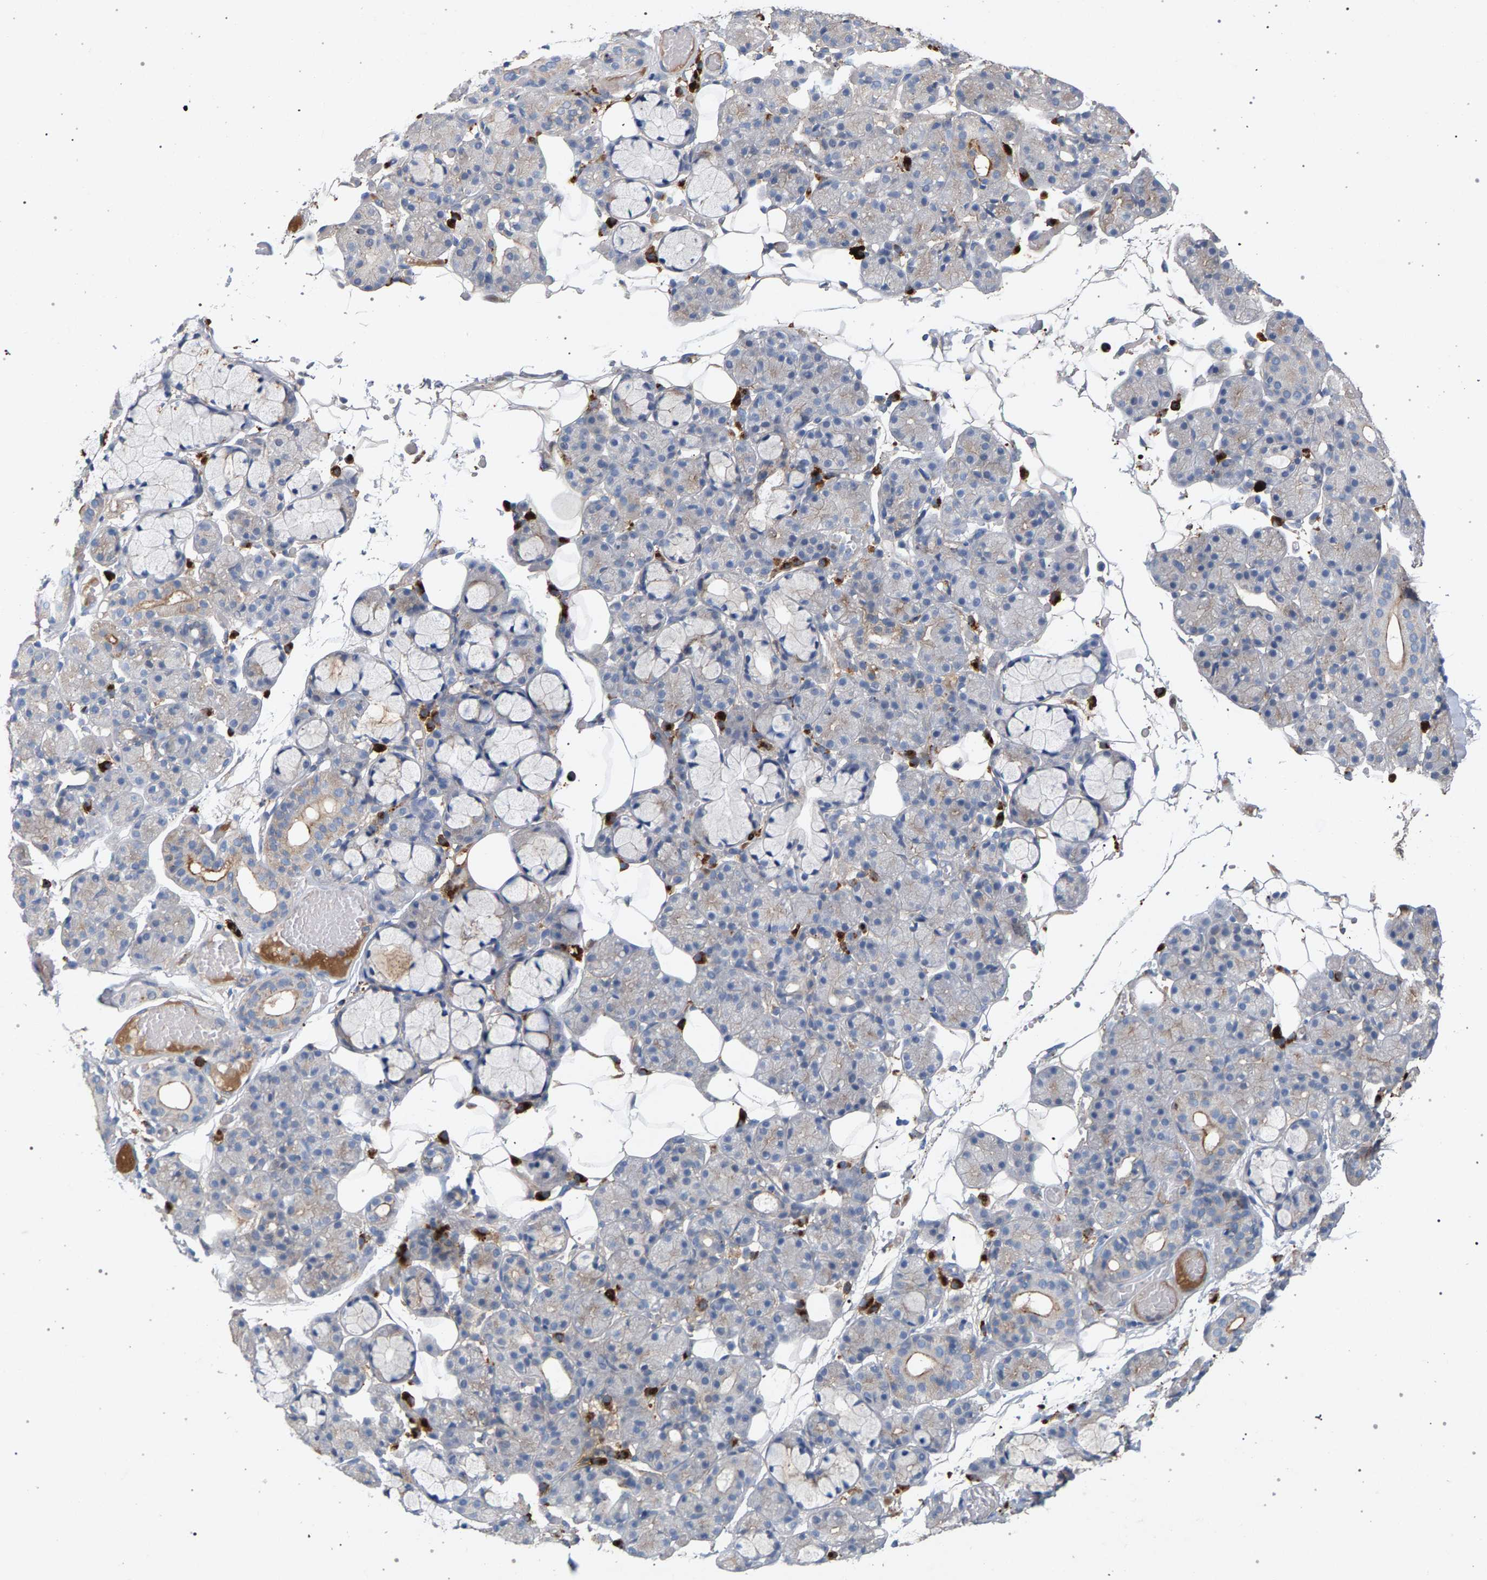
{"staining": {"intensity": "weak", "quantity": "<25%", "location": "cytoplasmic/membranous"}, "tissue": "salivary gland", "cell_type": "Glandular cells", "image_type": "normal", "snomed": [{"axis": "morphology", "description": "Normal tissue, NOS"}, {"axis": "topography", "description": "Salivary gland"}], "caption": "This is a photomicrograph of immunohistochemistry staining of benign salivary gland, which shows no staining in glandular cells.", "gene": "MAMDC2", "patient": {"sex": "male", "age": 63}}